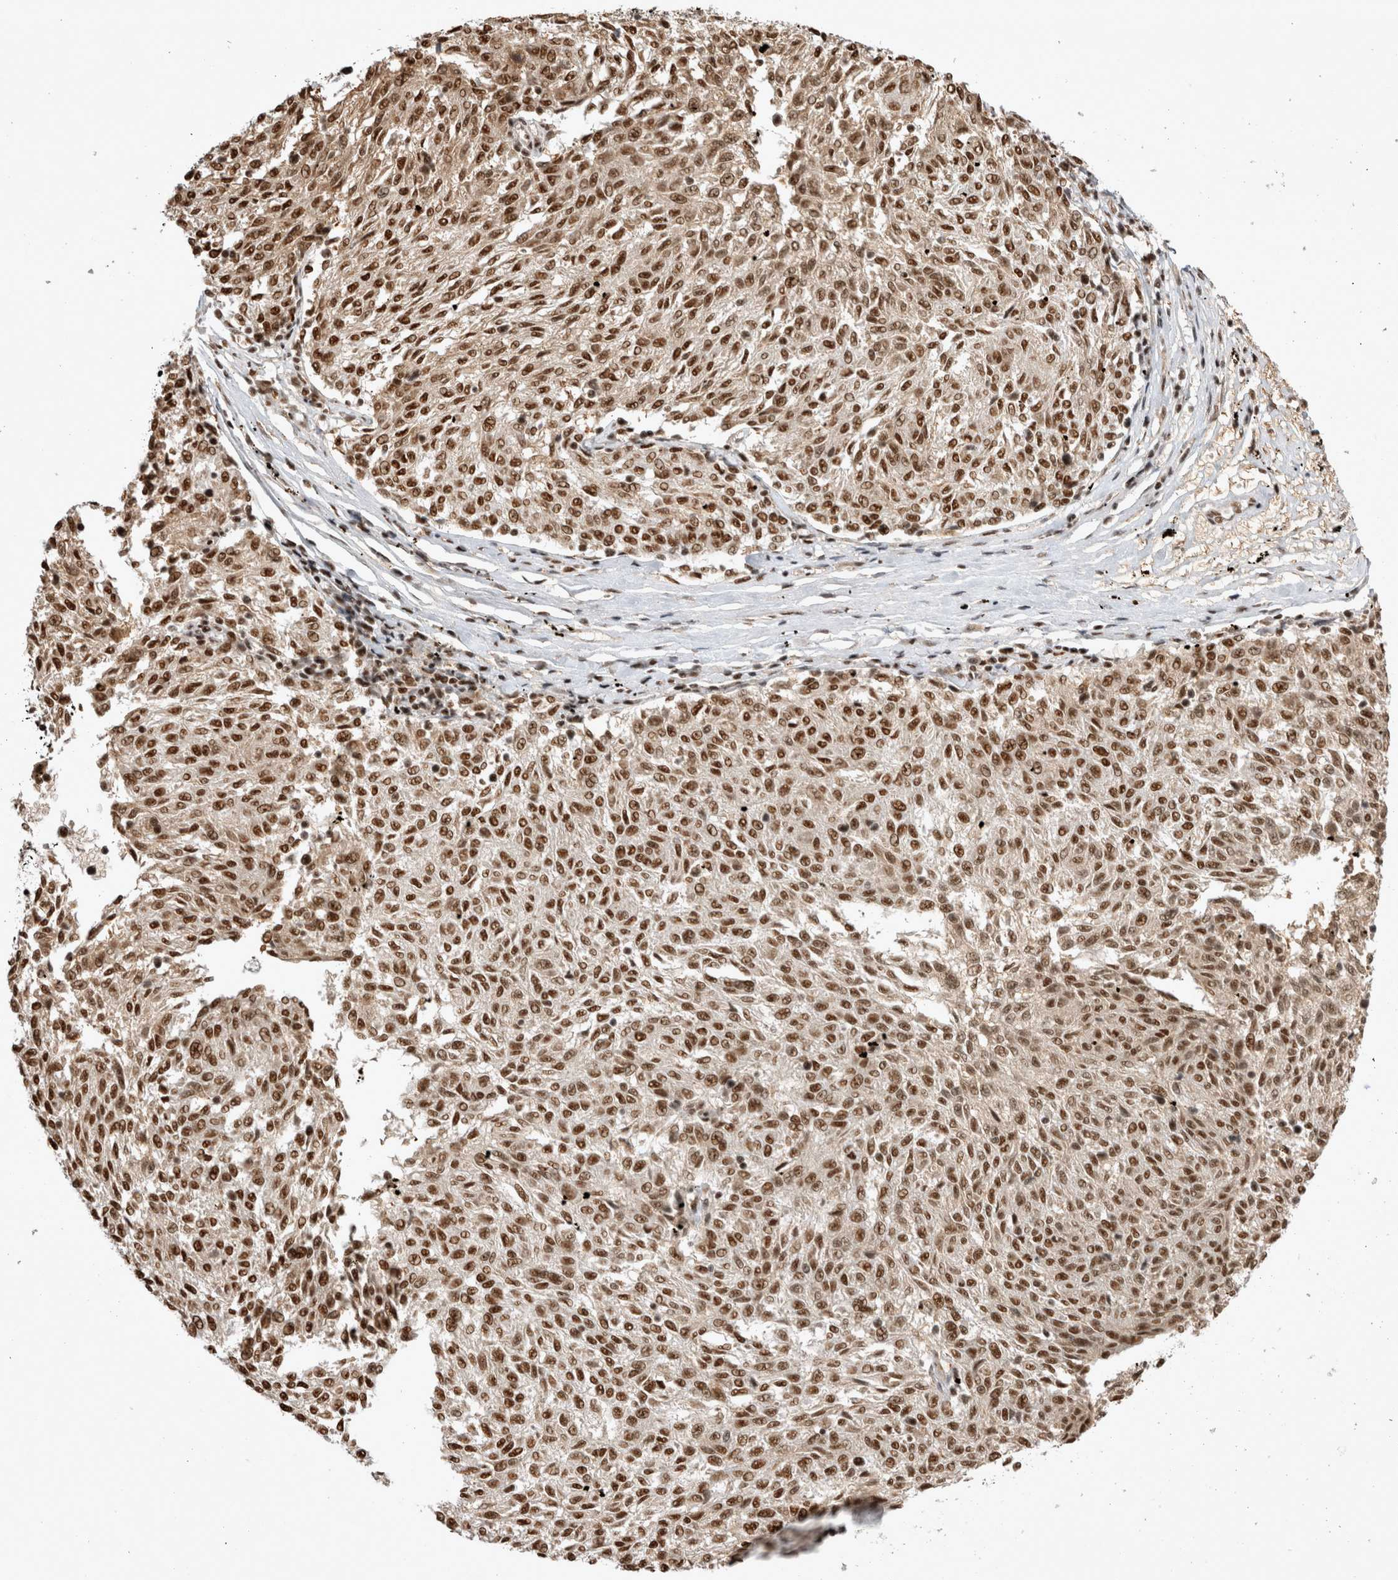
{"staining": {"intensity": "strong", "quantity": ">75%", "location": "nuclear"}, "tissue": "melanoma", "cell_type": "Tumor cells", "image_type": "cancer", "snomed": [{"axis": "morphology", "description": "Malignant melanoma, NOS"}, {"axis": "topography", "description": "Skin"}], "caption": "Protein staining demonstrates strong nuclear staining in approximately >75% of tumor cells in malignant melanoma. Nuclei are stained in blue.", "gene": "EYA2", "patient": {"sex": "female", "age": 72}}